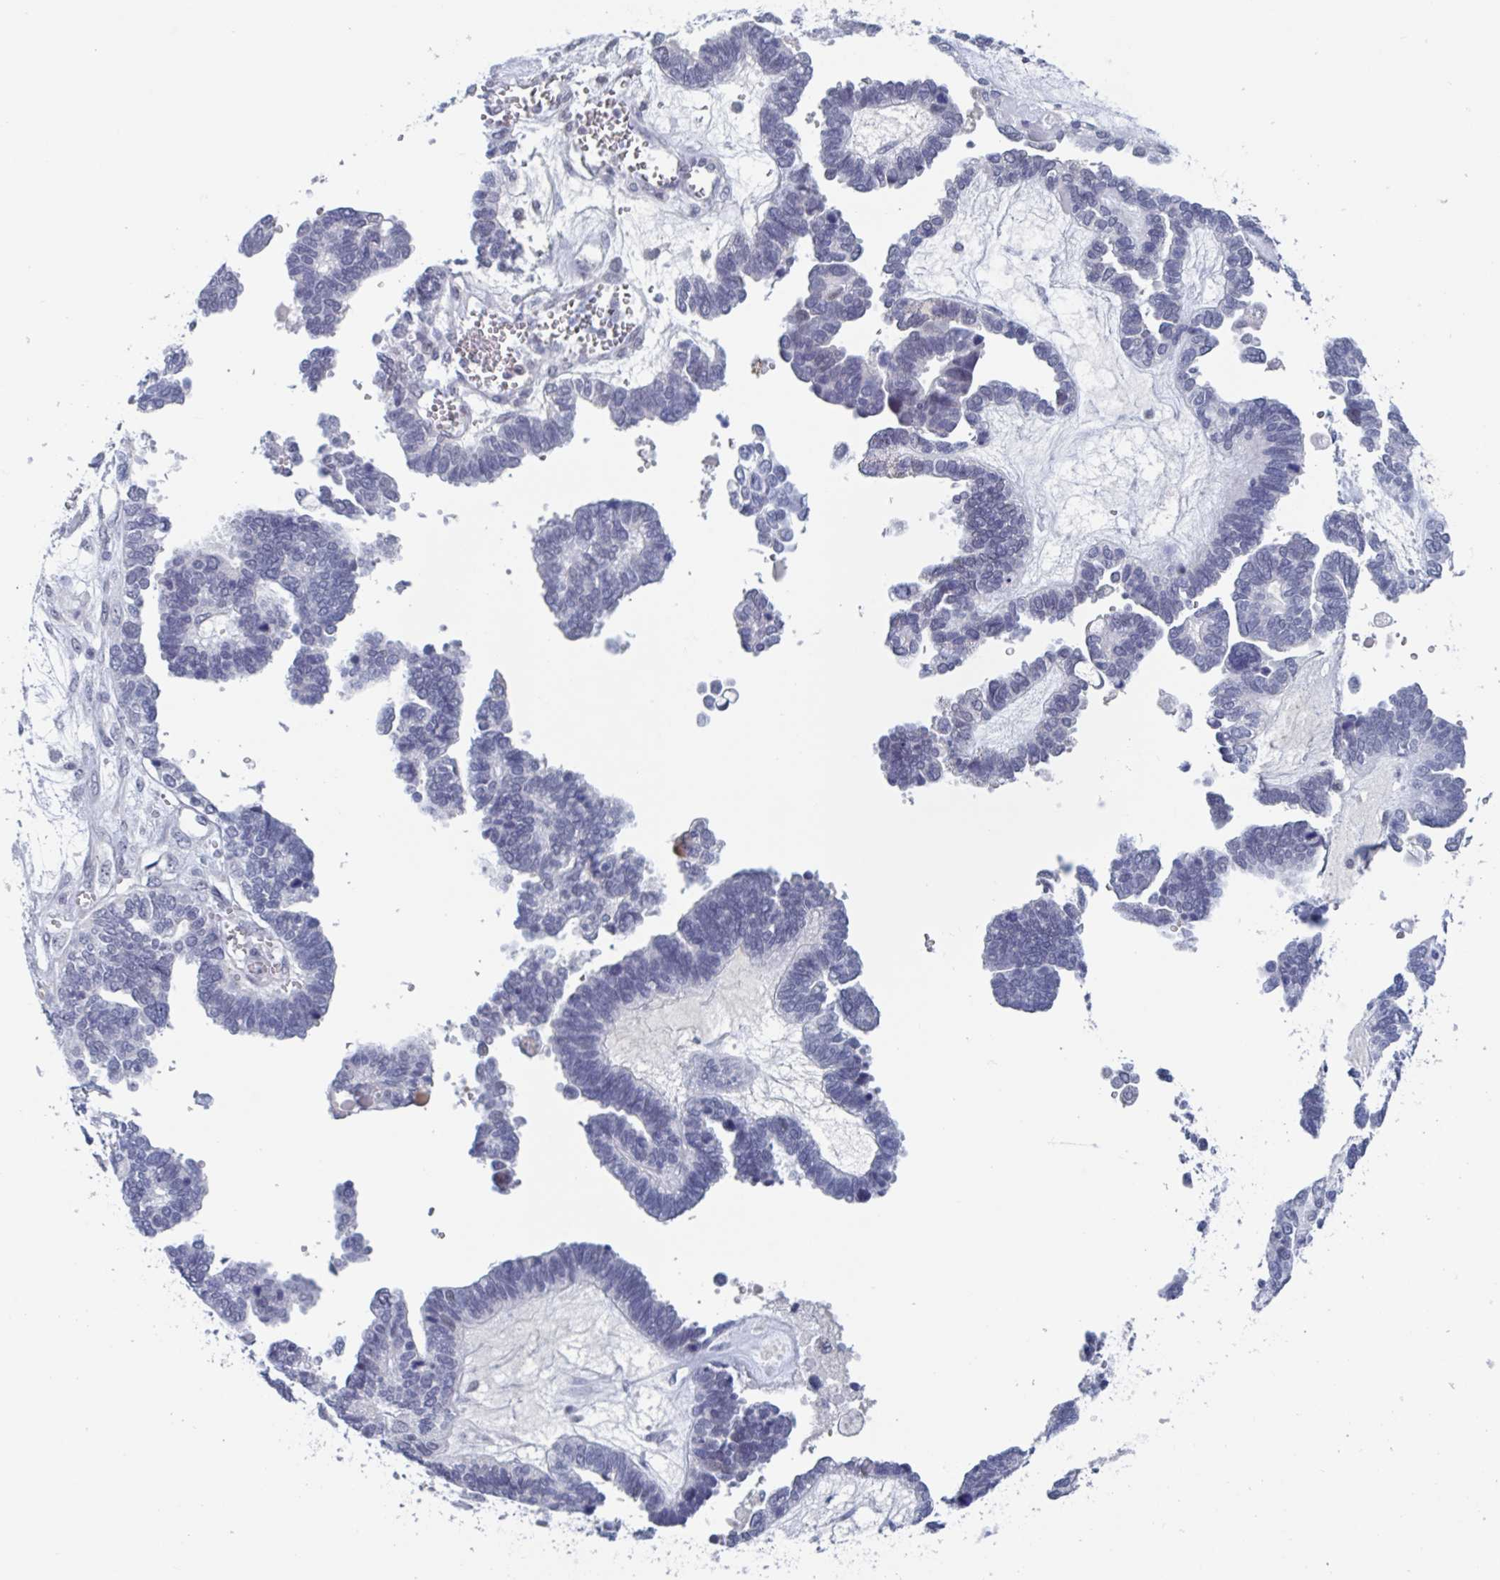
{"staining": {"intensity": "negative", "quantity": "none", "location": "none"}, "tissue": "ovarian cancer", "cell_type": "Tumor cells", "image_type": "cancer", "snomed": [{"axis": "morphology", "description": "Cystadenocarcinoma, serous, NOS"}, {"axis": "topography", "description": "Ovary"}], "caption": "Tumor cells show no significant protein staining in ovarian cancer.", "gene": "KDM4D", "patient": {"sex": "female", "age": 51}}